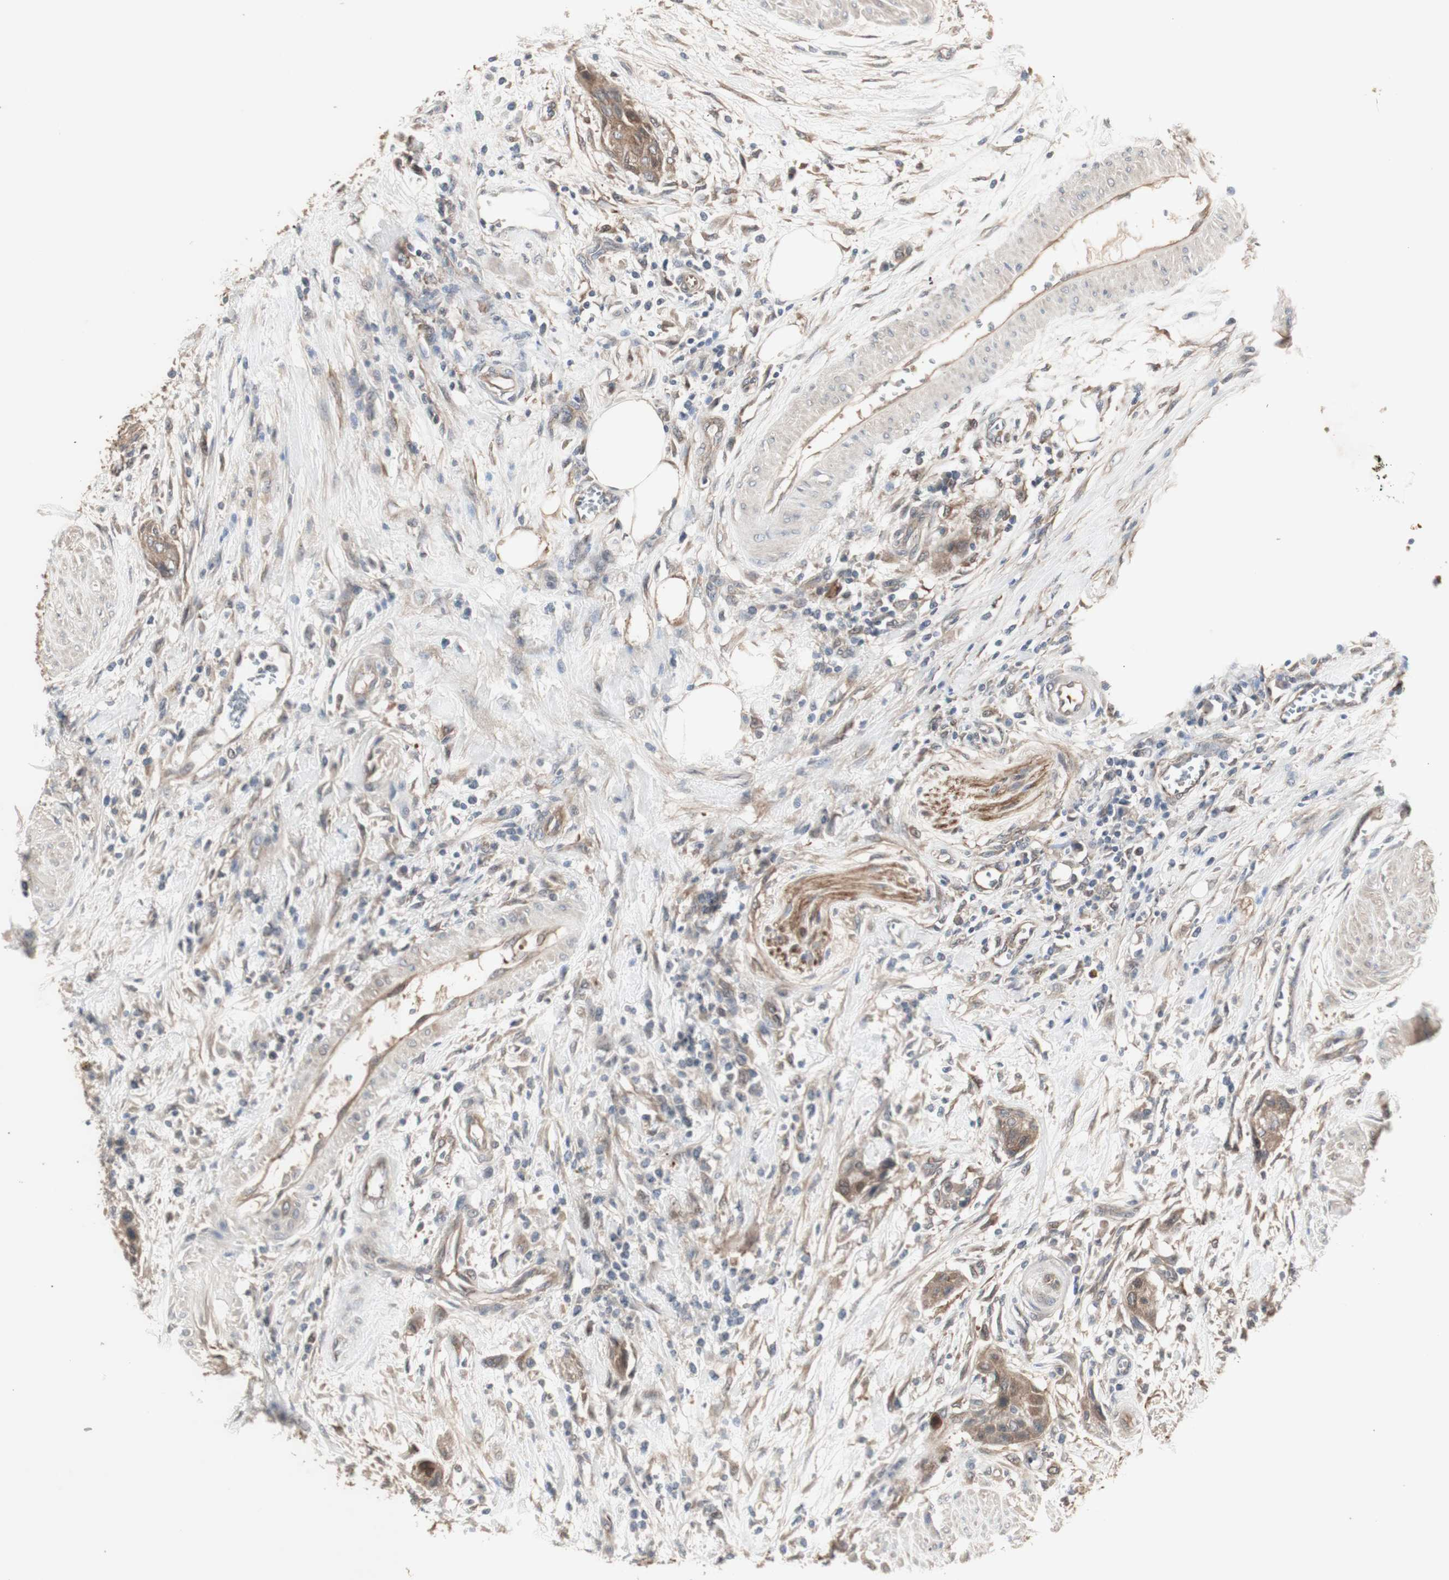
{"staining": {"intensity": "moderate", "quantity": ">75%", "location": "cytoplasmic/membranous"}, "tissue": "urothelial cancer", "cell_type": "Tumor cells", "image_type": "cancer", "snomed": [{"axis": "morphology", "description": "Urothelial carcinoma, High grade"}, {"axis": "topography", "description": "Urinary bladder"}], "caption": "A brown stain highlights moderate cytoplasmic/membranous staining of a protein in human urothelial cancer tumor cells.", "gene": "CHURC1-FNTB", "patient": {"sex": "male", "age": 35}}